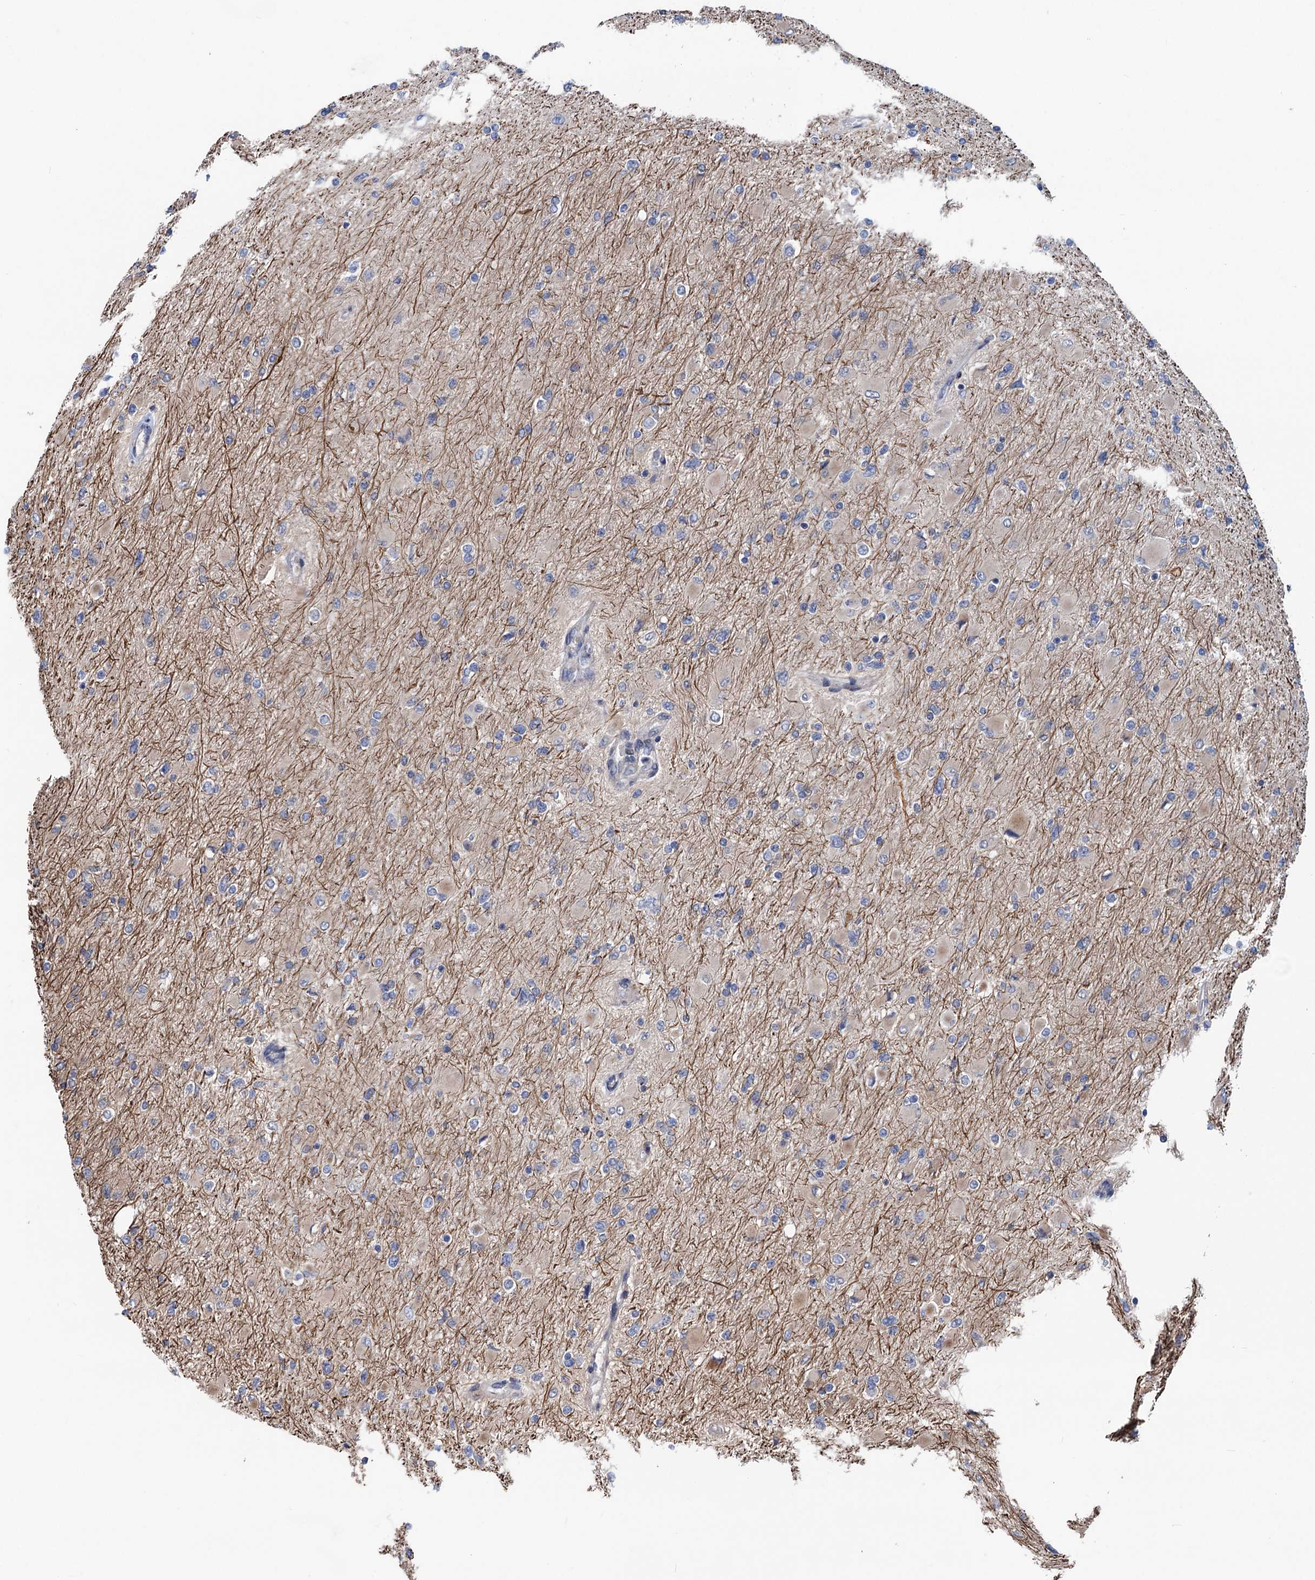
{"staining": {"intensity": "negative", "quantity": "none", "location": "none"}, "tissue": "glioma", "cell_type": "Tumor cells", "image_type": "cancer", "snomed": [{"axis": "morphology", "description": "Glioma, malignant, High grade"}, {"axis": "topography", "description": "Cerebral cortex"}], "caption": "This is an immunohistochemistry (IHC) histopathology image of glioma. There is no staining in tumor cells.", "gene": "UBR1", "patient": {"sex": "female", "age": 36}}